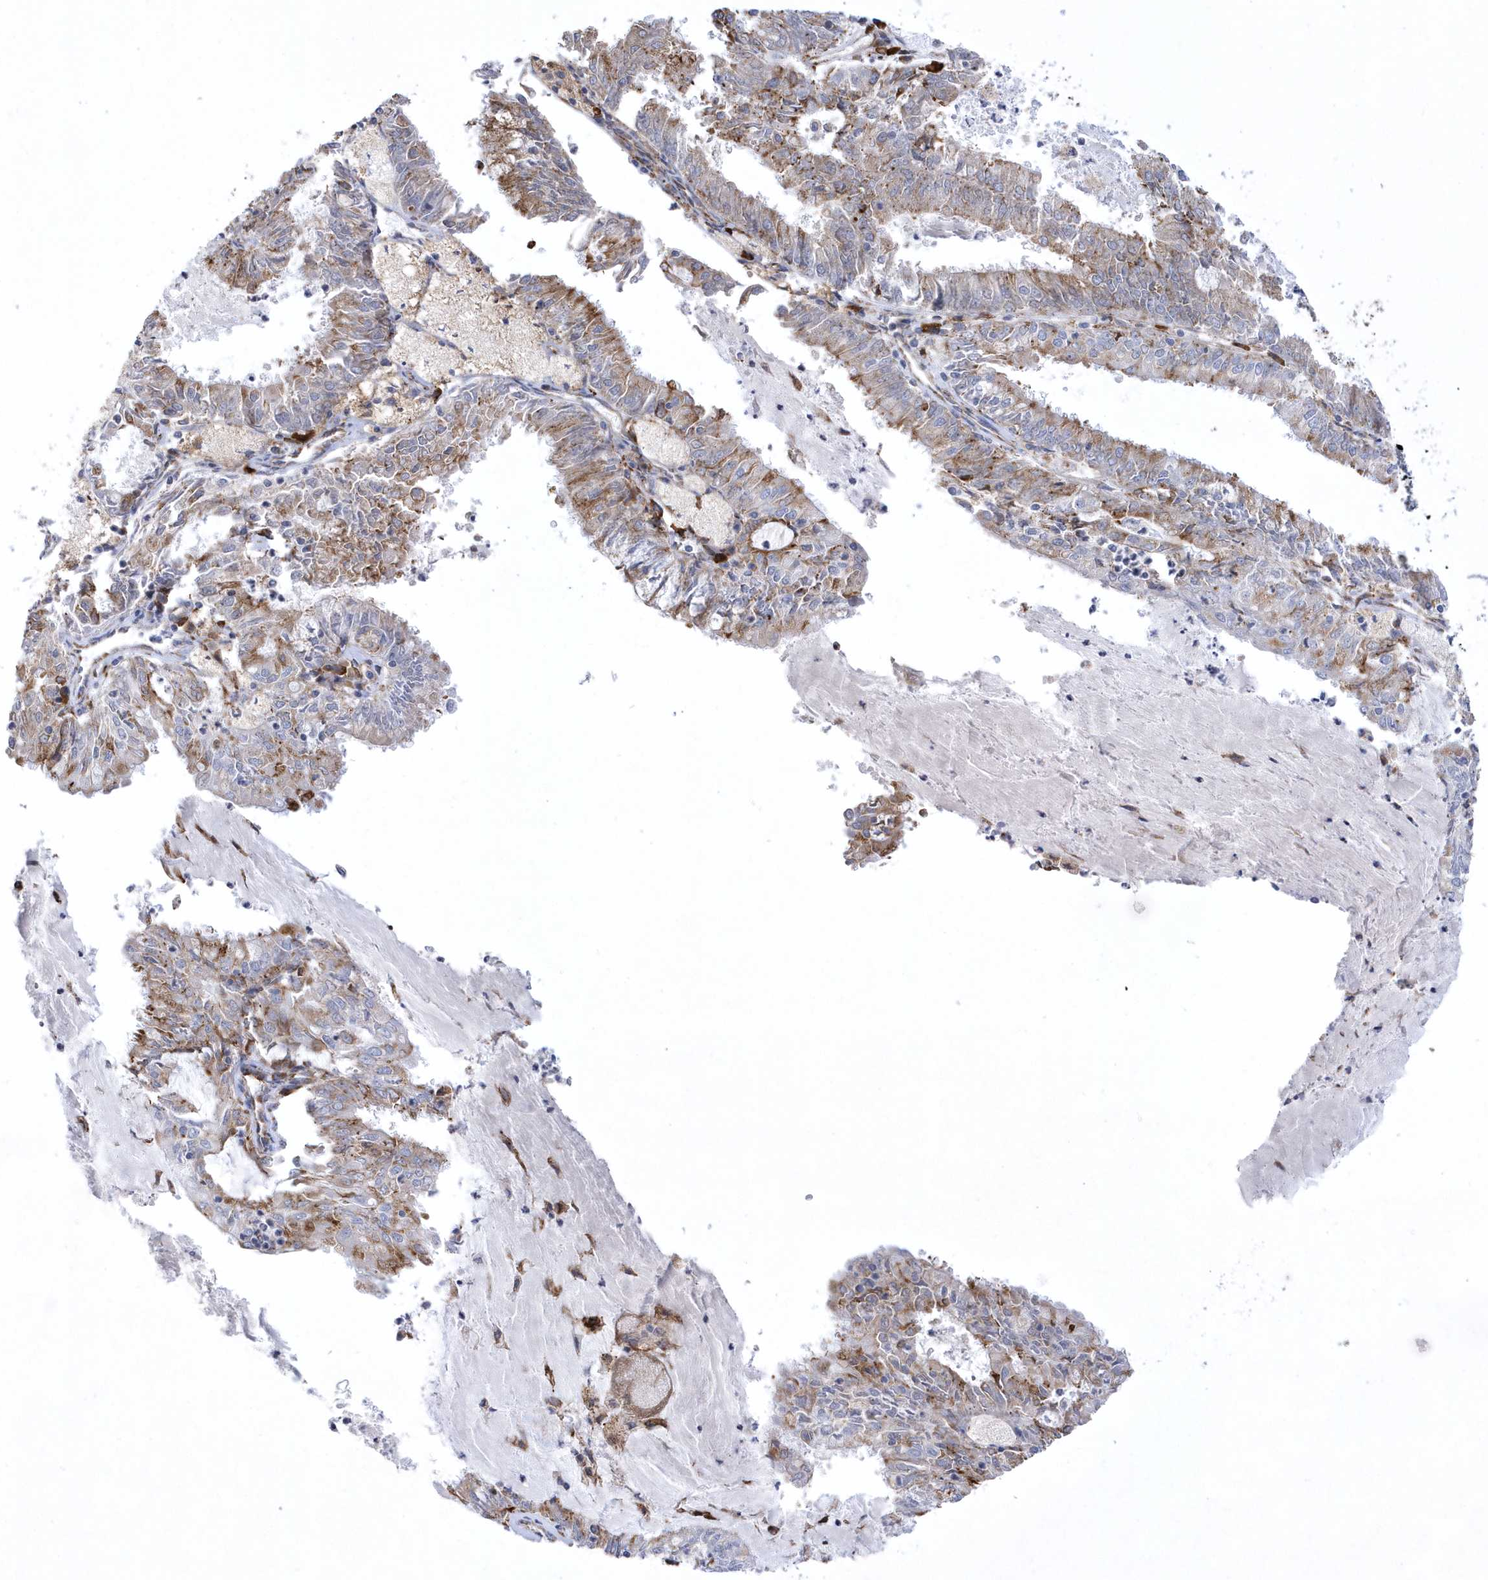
{"staining": {"intensity": "moderate", "quantity": "<25%", "location": "cytoplasmic/membranous"}, "tissue": "endometrial cancer", "cell_type": "Tumor cells", "image_type": "cancer", "snomed": [{"axis": "morphology", "description": "Adenocarcinoma, NOS"}, {"axis": "topography", "description": "Endometrium"}], "caption": "Immunohistochemical staining of human endometrial cancer (adenocarcinoma) exhibits low levels of moderate cytoplasmic/membranous positivity in about <25% of tumor cells.", "gene": "MED31", "patient": {"sex": "female", "age": 57}}